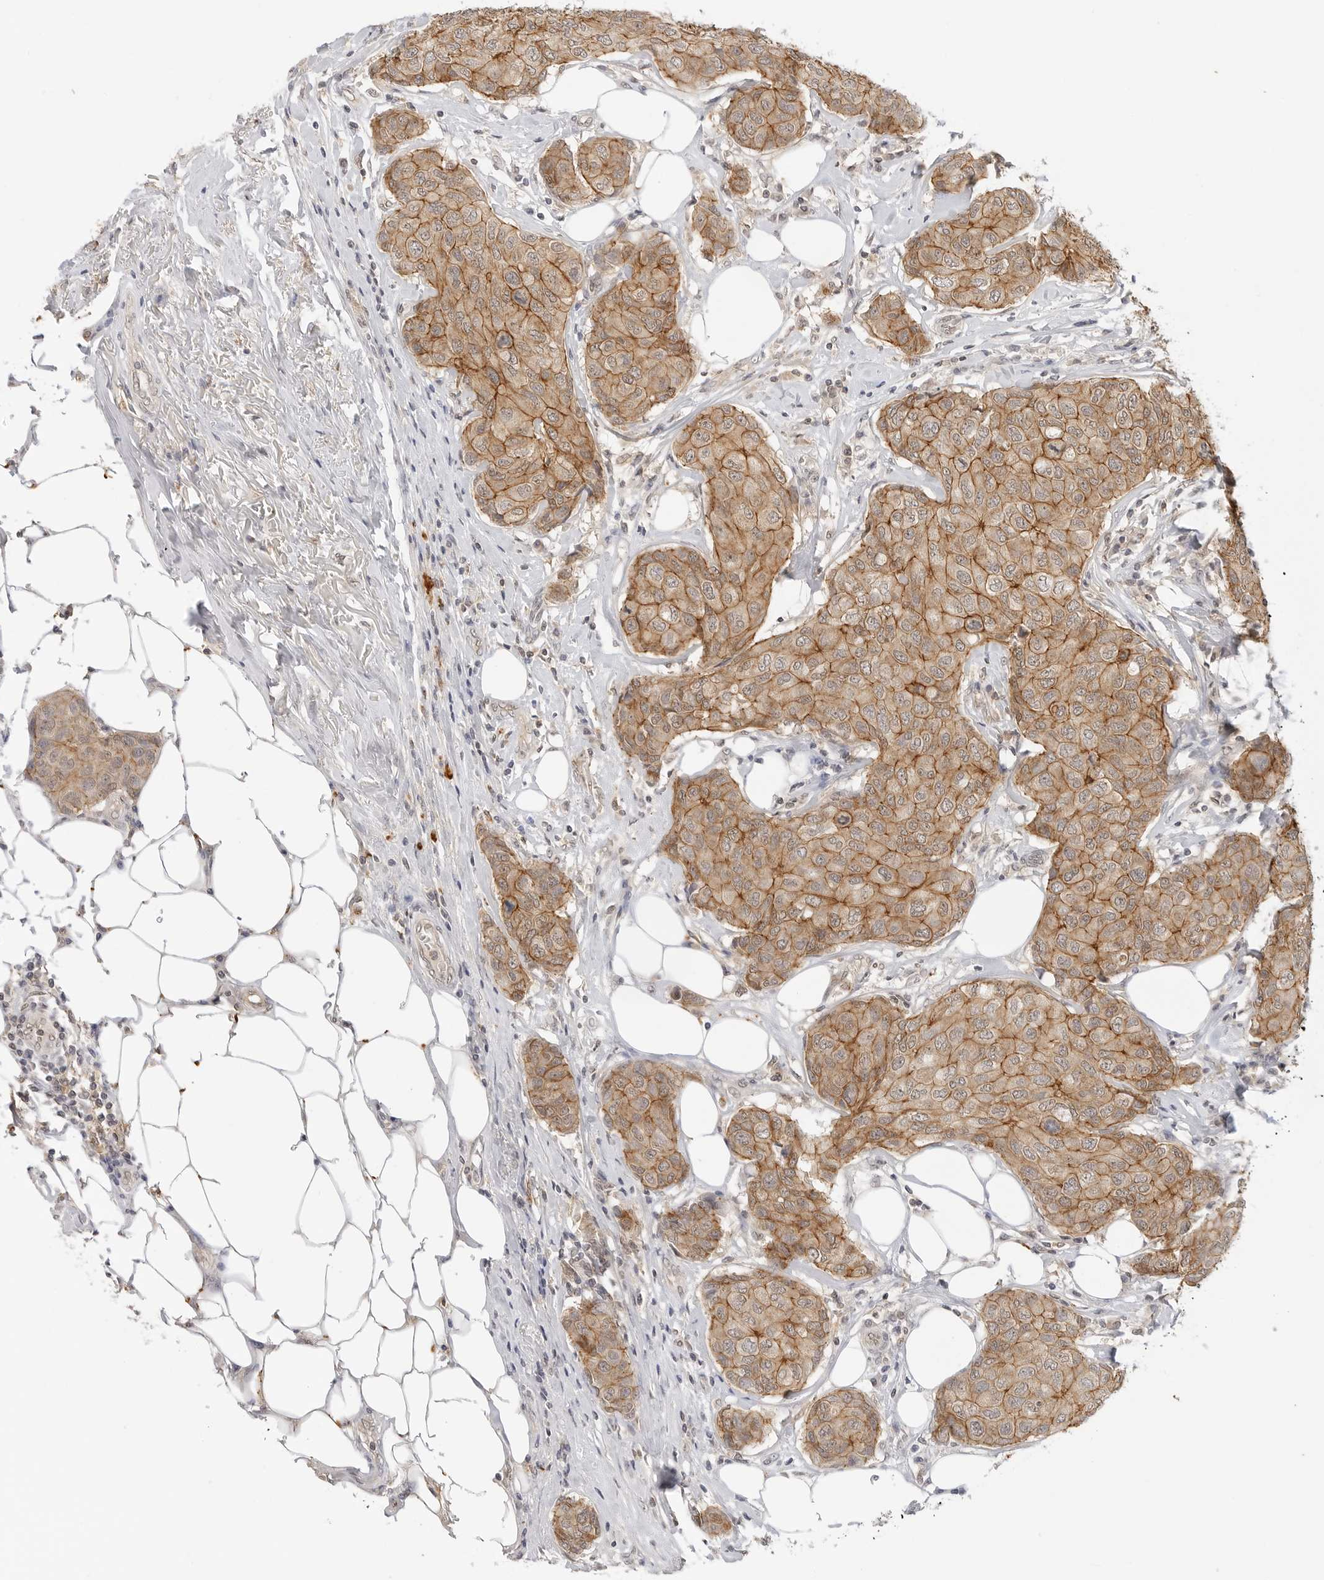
{"staining": {"intensity": "moderate", "quantity": ">75%", "location": "cytoplasmic/membranous"}, "tissue": "breast cancer", "cell_type": "Tumor cells", "image_type": "cancer", "snomed": [{"axis": "morphology", "description": "Duct carcinoma"}, {"axis": "topography", "description": "Breast"}], "caption": "Breast invasive ductal carcinoma stained for a protein (brown) exhibits moderate cytoplasmic/membranous positive staining in about >75% of tumor cells.", "gene": "EPHA1", "patient": {"sex": "female", "age": 80}}